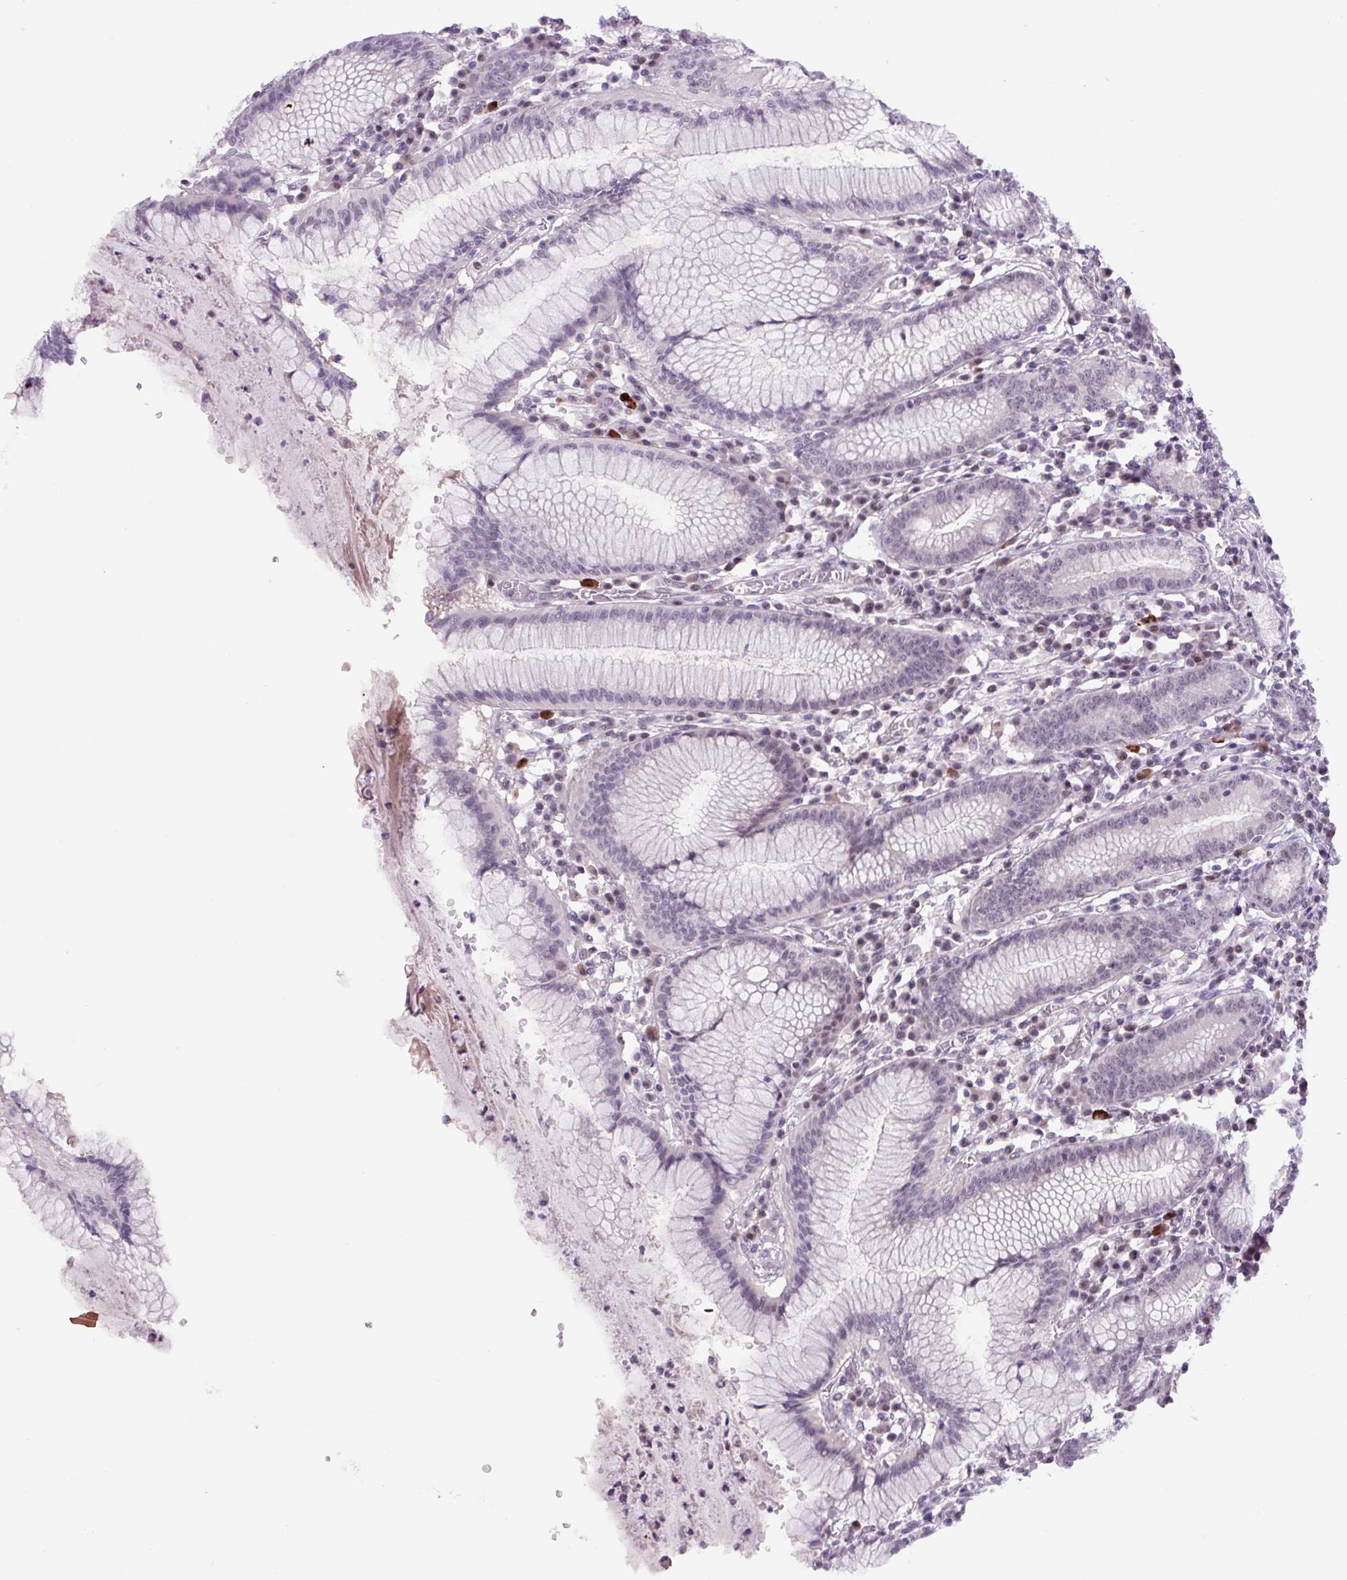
{"staining": {"intensity": "weak", "quantity": "<25%", "location": "nuclear"}, "tissue": "stomach", "cell_type": "Glandular cells", "image_type": "normal", "snomed": [{"axis": "morphology", "description": "Normal tissue, NOS"}, {"axis": "topography", "description": "Stomach"}], "caption": "Immunohistochemistry photomicrograph of unremarkable stomach: stomach stained with DAB reveals no significant protein staining in glandular cells.", "gene": "RYBP", "patient": {"sex": "male", "age": 55}}